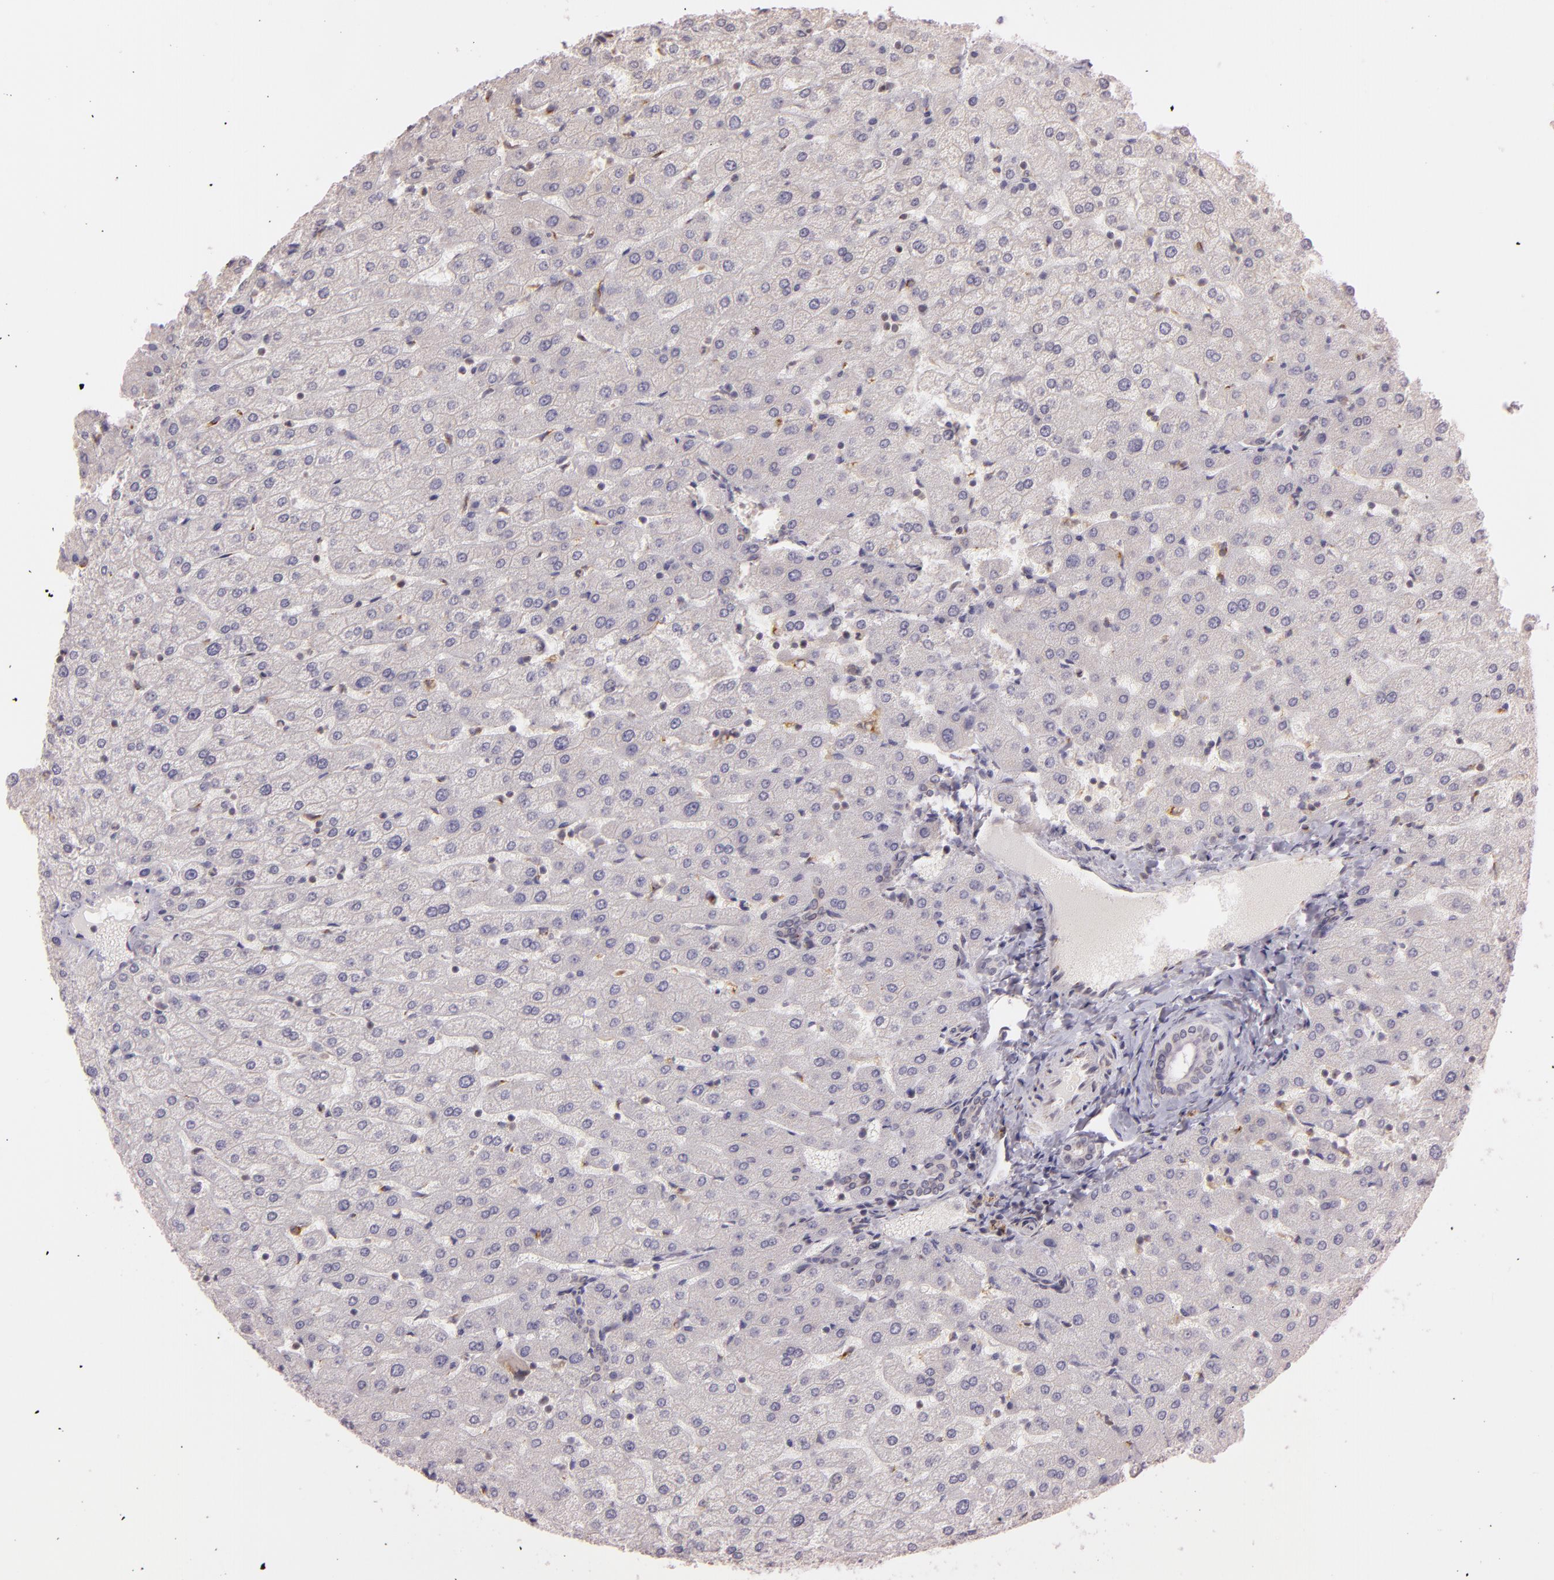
{"staining": {"intensity": "negative", "quantity": "none", "location": "none"}, "tissue": "liver", "cell_type": "Cholangiocytes", "image_type": "normal", "snomed": [{"axis": "morphology", "description": "Normal tissue, NOS"}, {"axis": "morphology", "description": "Fibrosis, NOS"}, {"axis": "topography", "description": "Liver"}], "caption": "Liver stained for a protein using immunohistochemistry demonstrates no staining cholangiocytes.", "gene": "LGMN", "patient": {"sex": "female", "age": 29}}